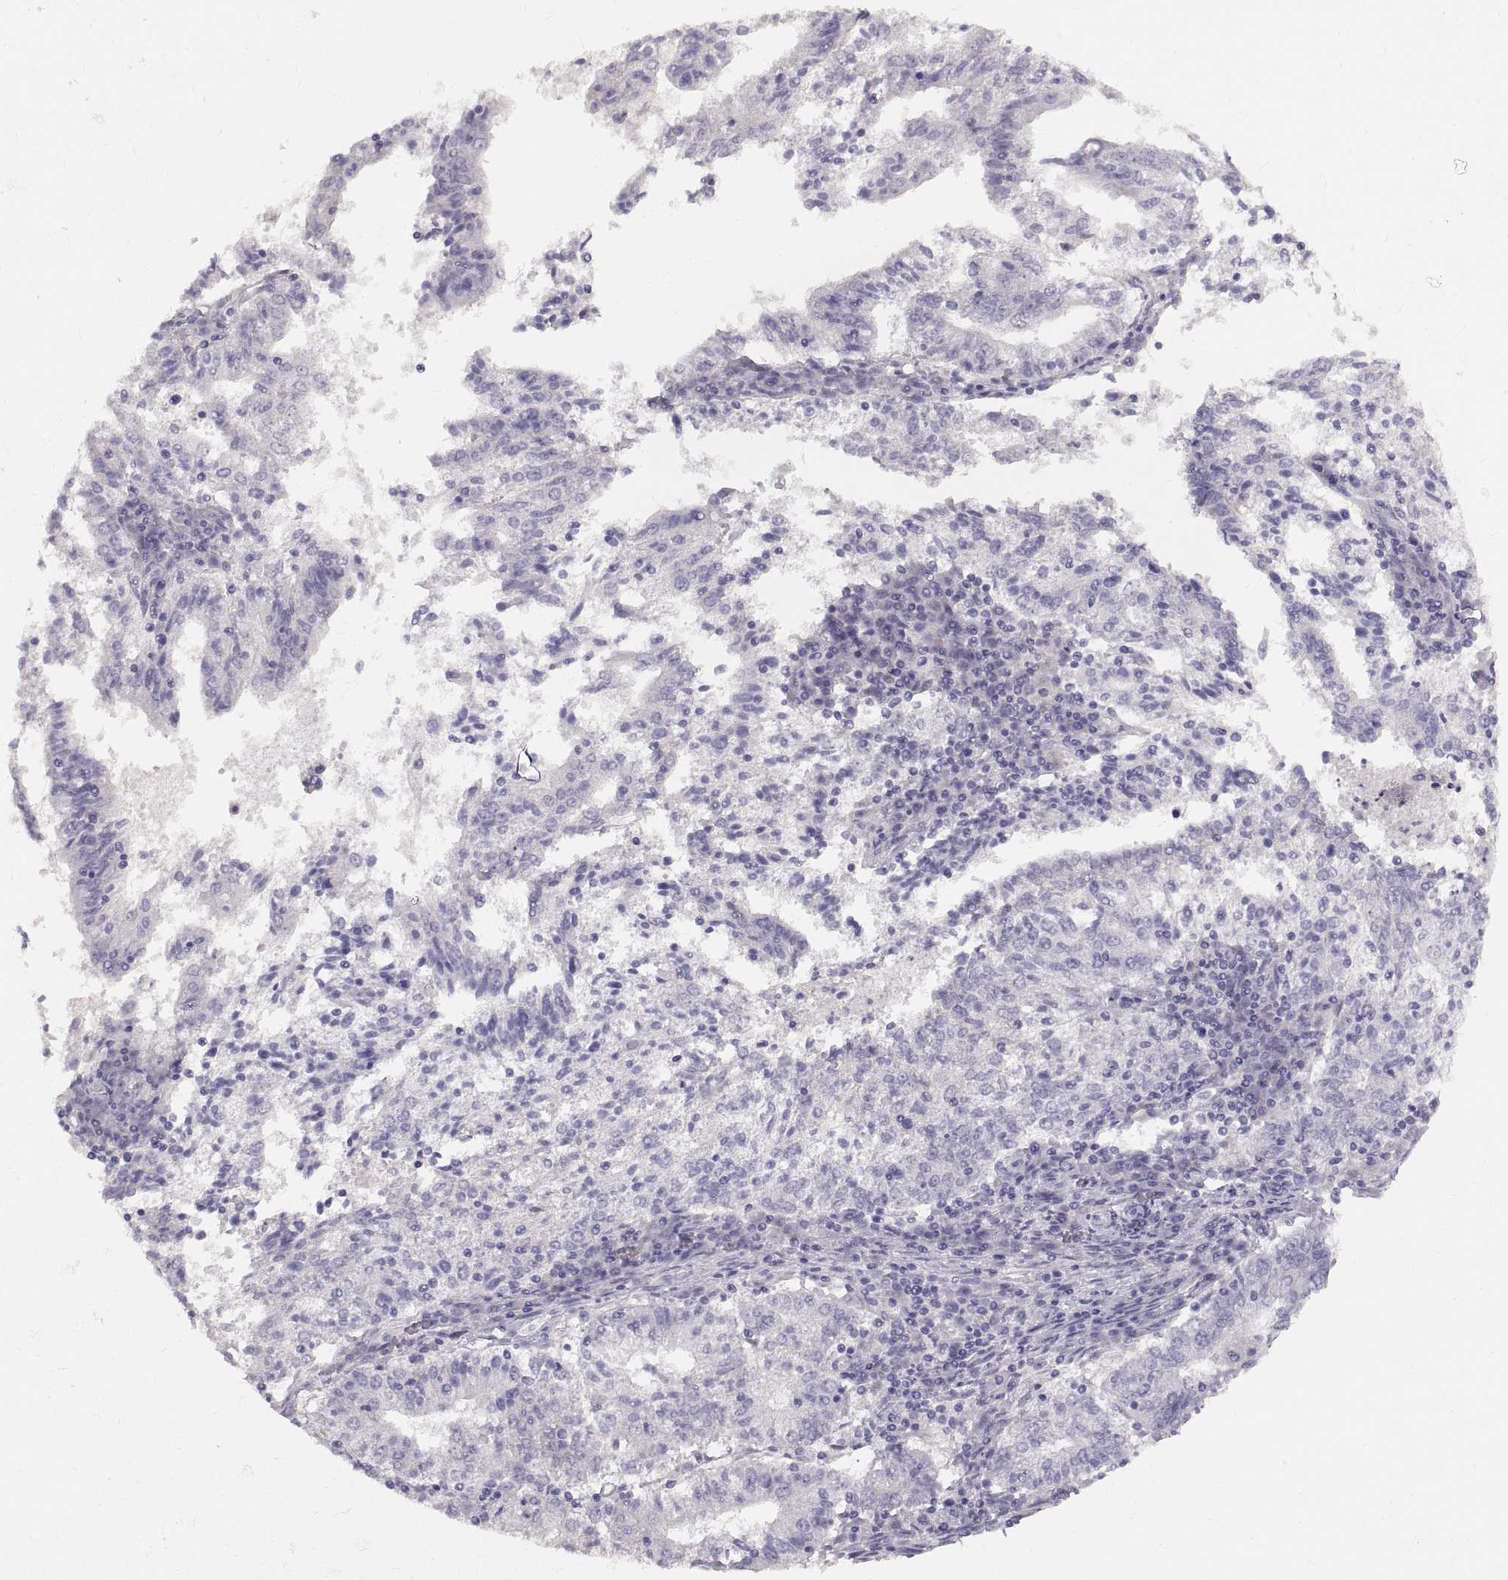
{"staining": {"intensity": "negative", "quantity": "none", "location": "none"}, "tissue": "endometrial cancer", "cell_type": "Tumor cells", "image_type": "cancer", "snomed": [{"axis": "morphology", "description": "Adenocarcinoma, NOS"}, {"axis": "topography", "description": "Endometrium"}], "caption": "IHC micrograph of human adenocarcinoma (endometrial) stained for a protein (brown), which demonstrates no positivity in tumor cells.", "gene": "SPACDR", "patient": {"sex": "female", "age": 82}}